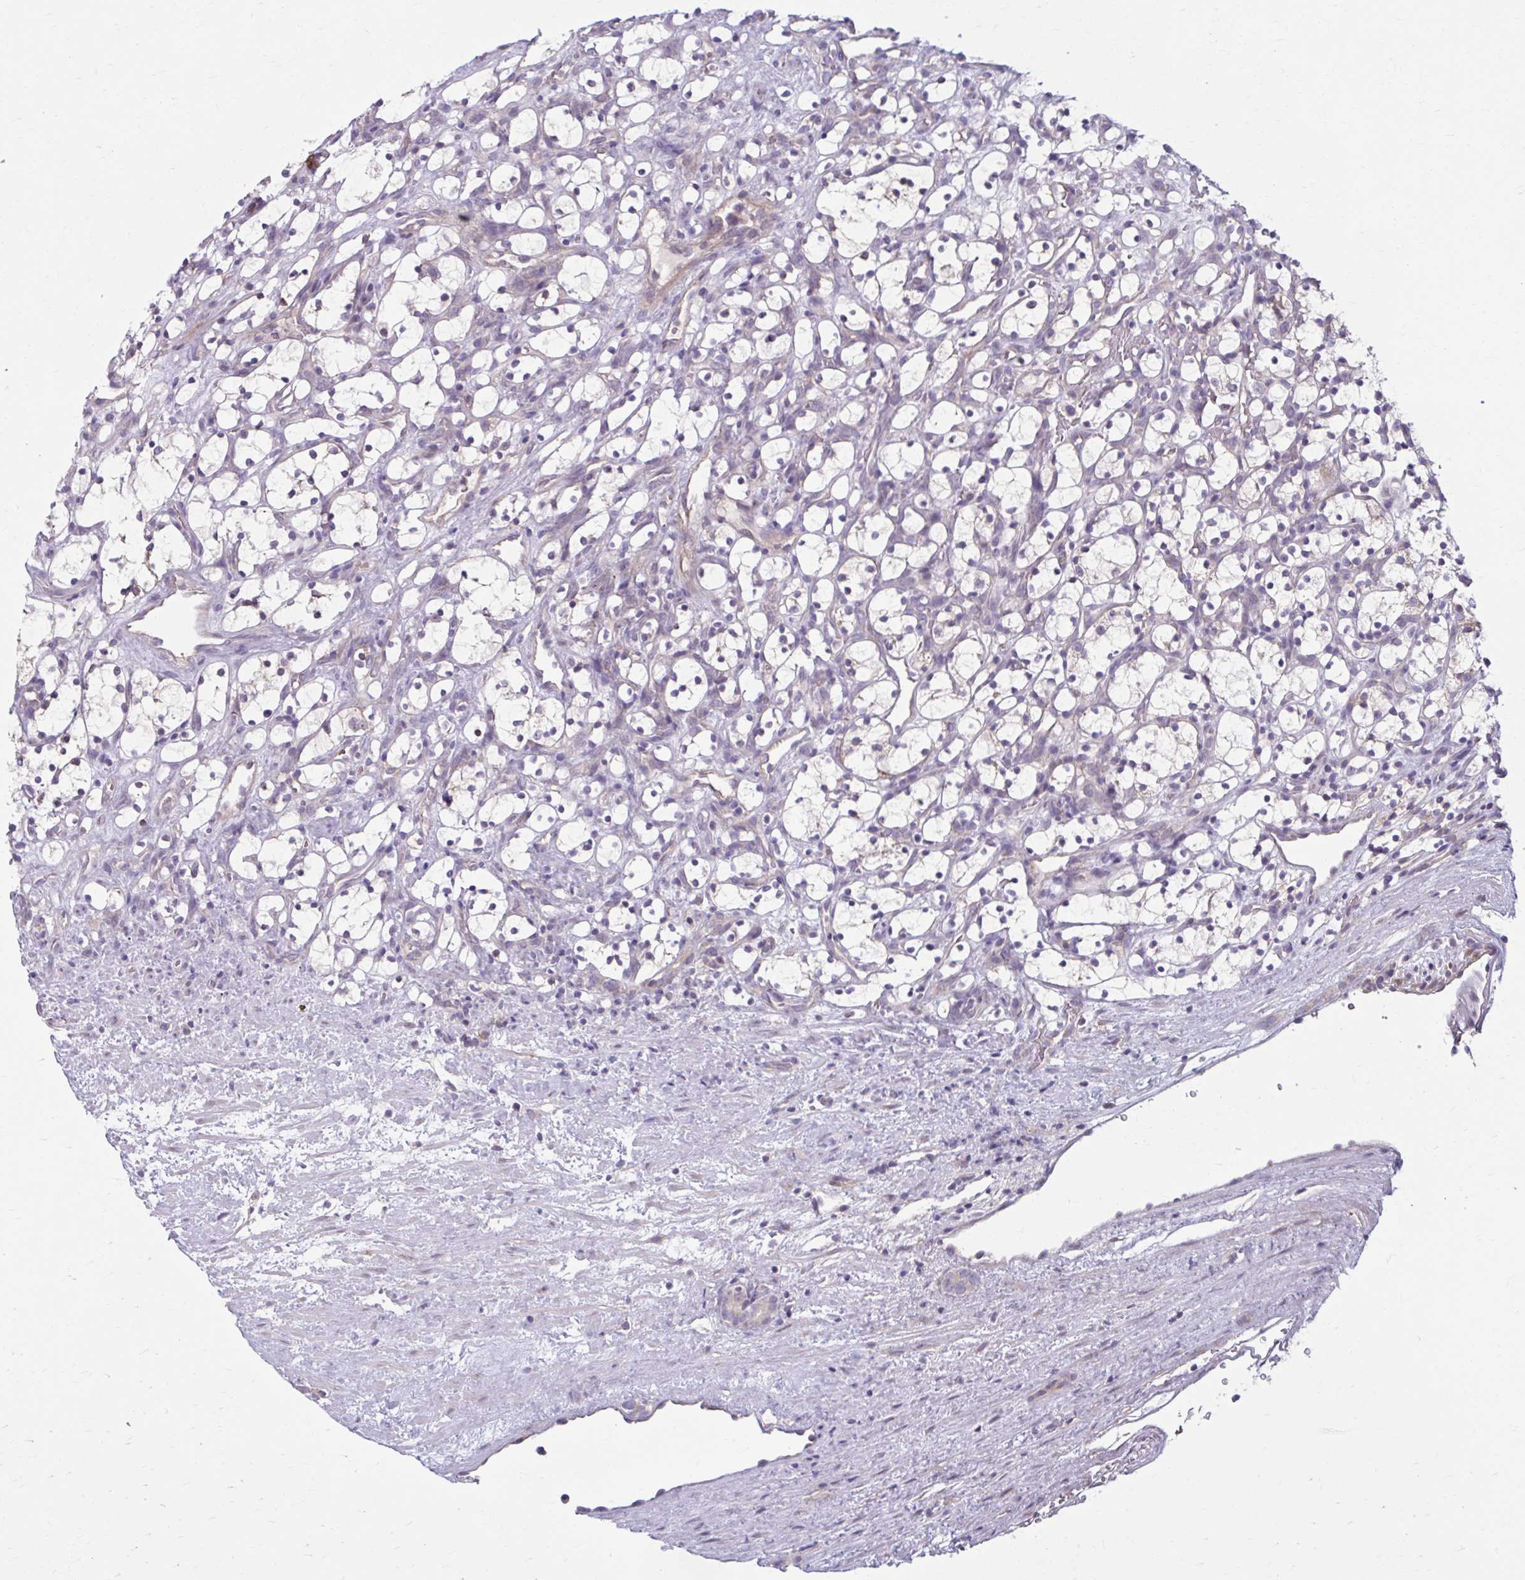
{"staining": {"intensity": "negative", "quantity": "none", "location": "none"}, "tissue": "renal cancer", "cell_type": "Tumor cells", "image_type": "cancer", "snomed": [{"axis": "morphology", "description": "Adenocarcinoma, NOS"}, {"axis": "topography", "description": "Kidney"}], "caption": "DAB immunohistochemical staining of human renal adenocarcinoma reveals no significant positivity in tumor cells.", "gene": "CHST3", "patient": {"sex": "female", "age": 69}}